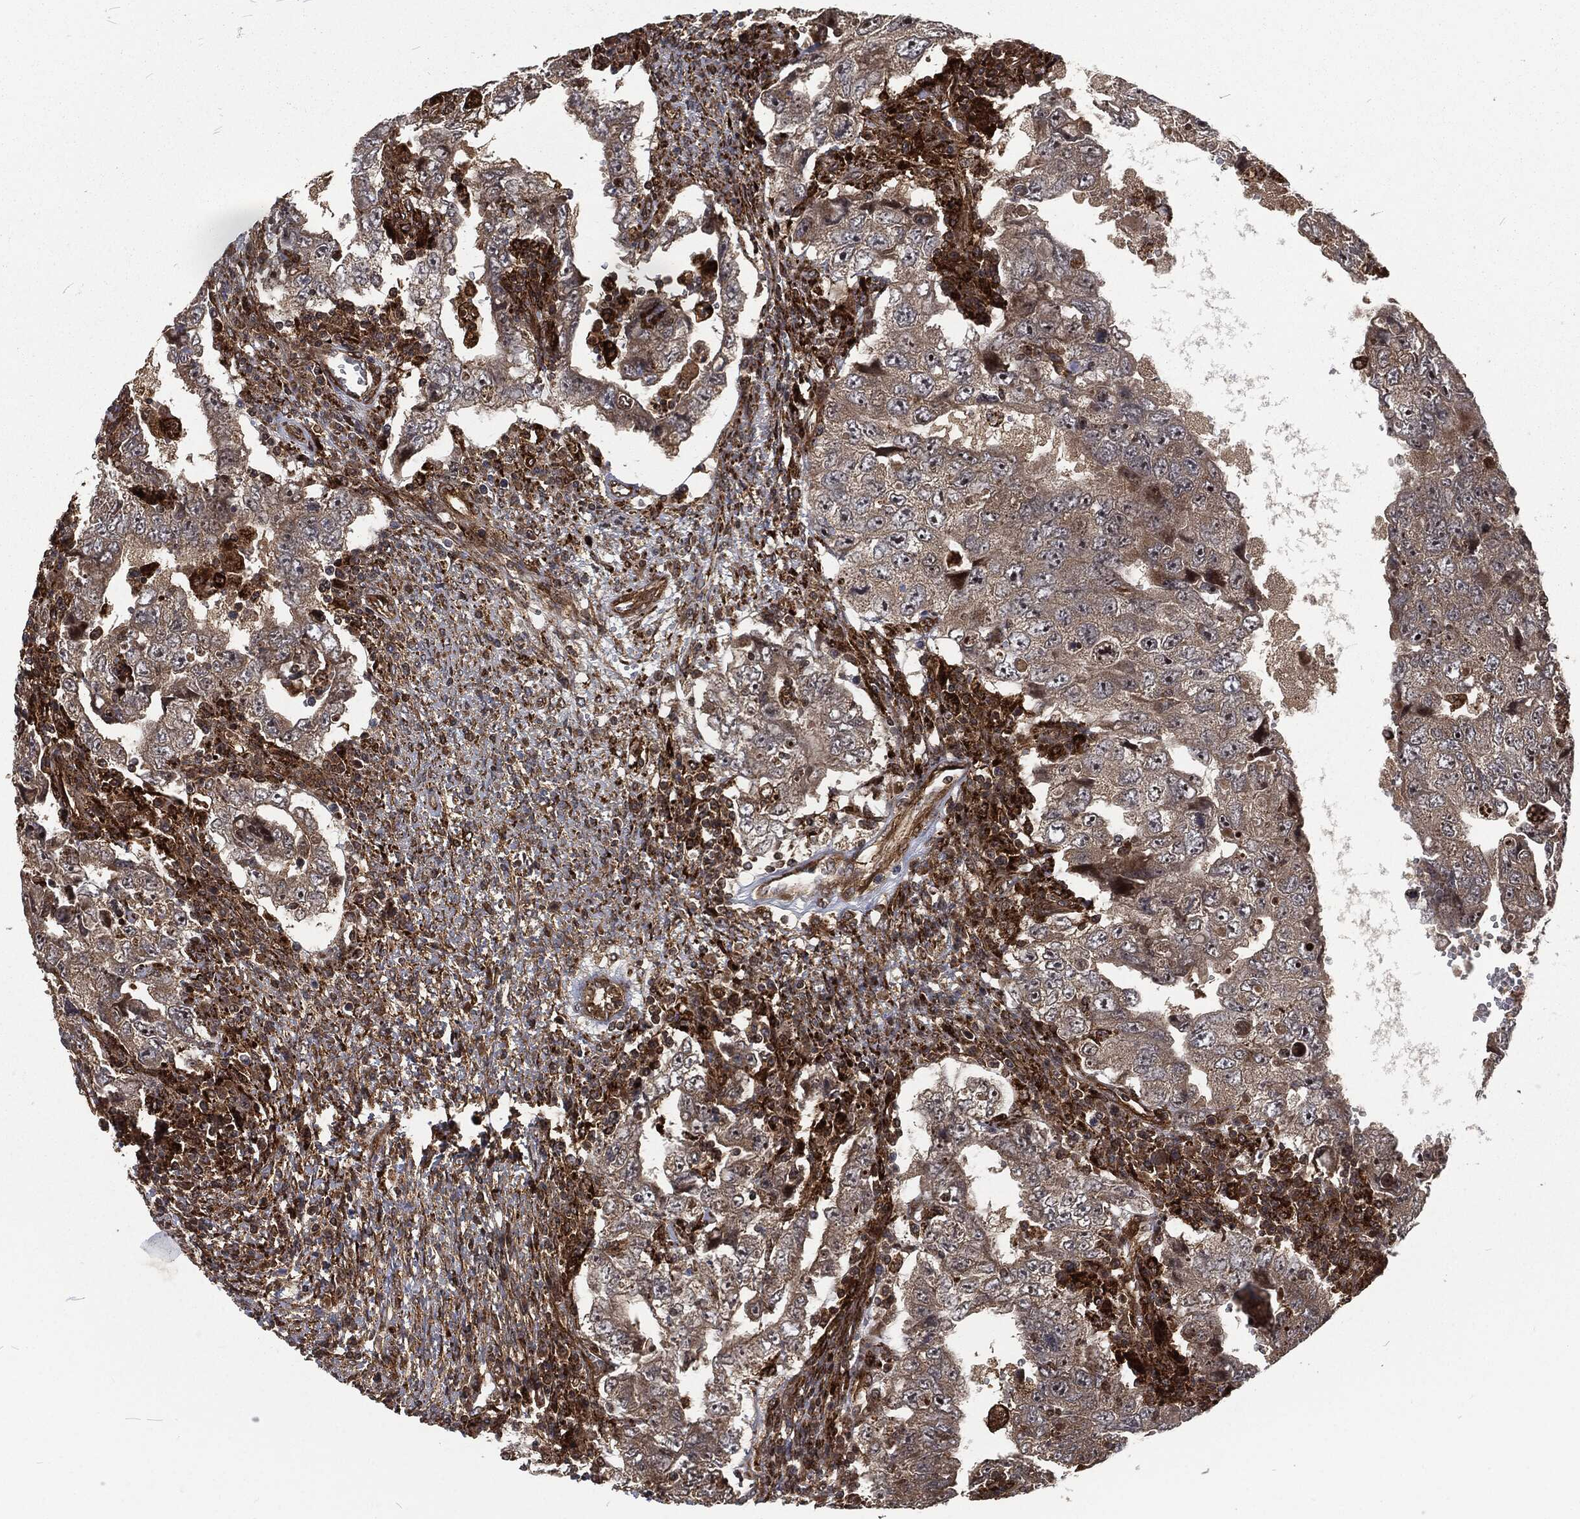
{"staining": {"intensity": "weak", "quantity": "25%-75%", "location": "cytoplasmic/membranous"}, "tissue": "testis cancer", "cell_type": "Tumor cells", "image_type": "cancer", "snomed": [{"axis": "morphology", "description": "Carcinoma, Embryonal, NOS"}, {"axis": "topography", "description": "Testis"}], "caption": "Protein staining demonstrates weak cytoplasmic/membranous positivity in approximately 25%-75% of tumor cells in testis embryonal carcinoma.", "gene": "RFTN1", "patient": {"sex": "male", "age": 26}}